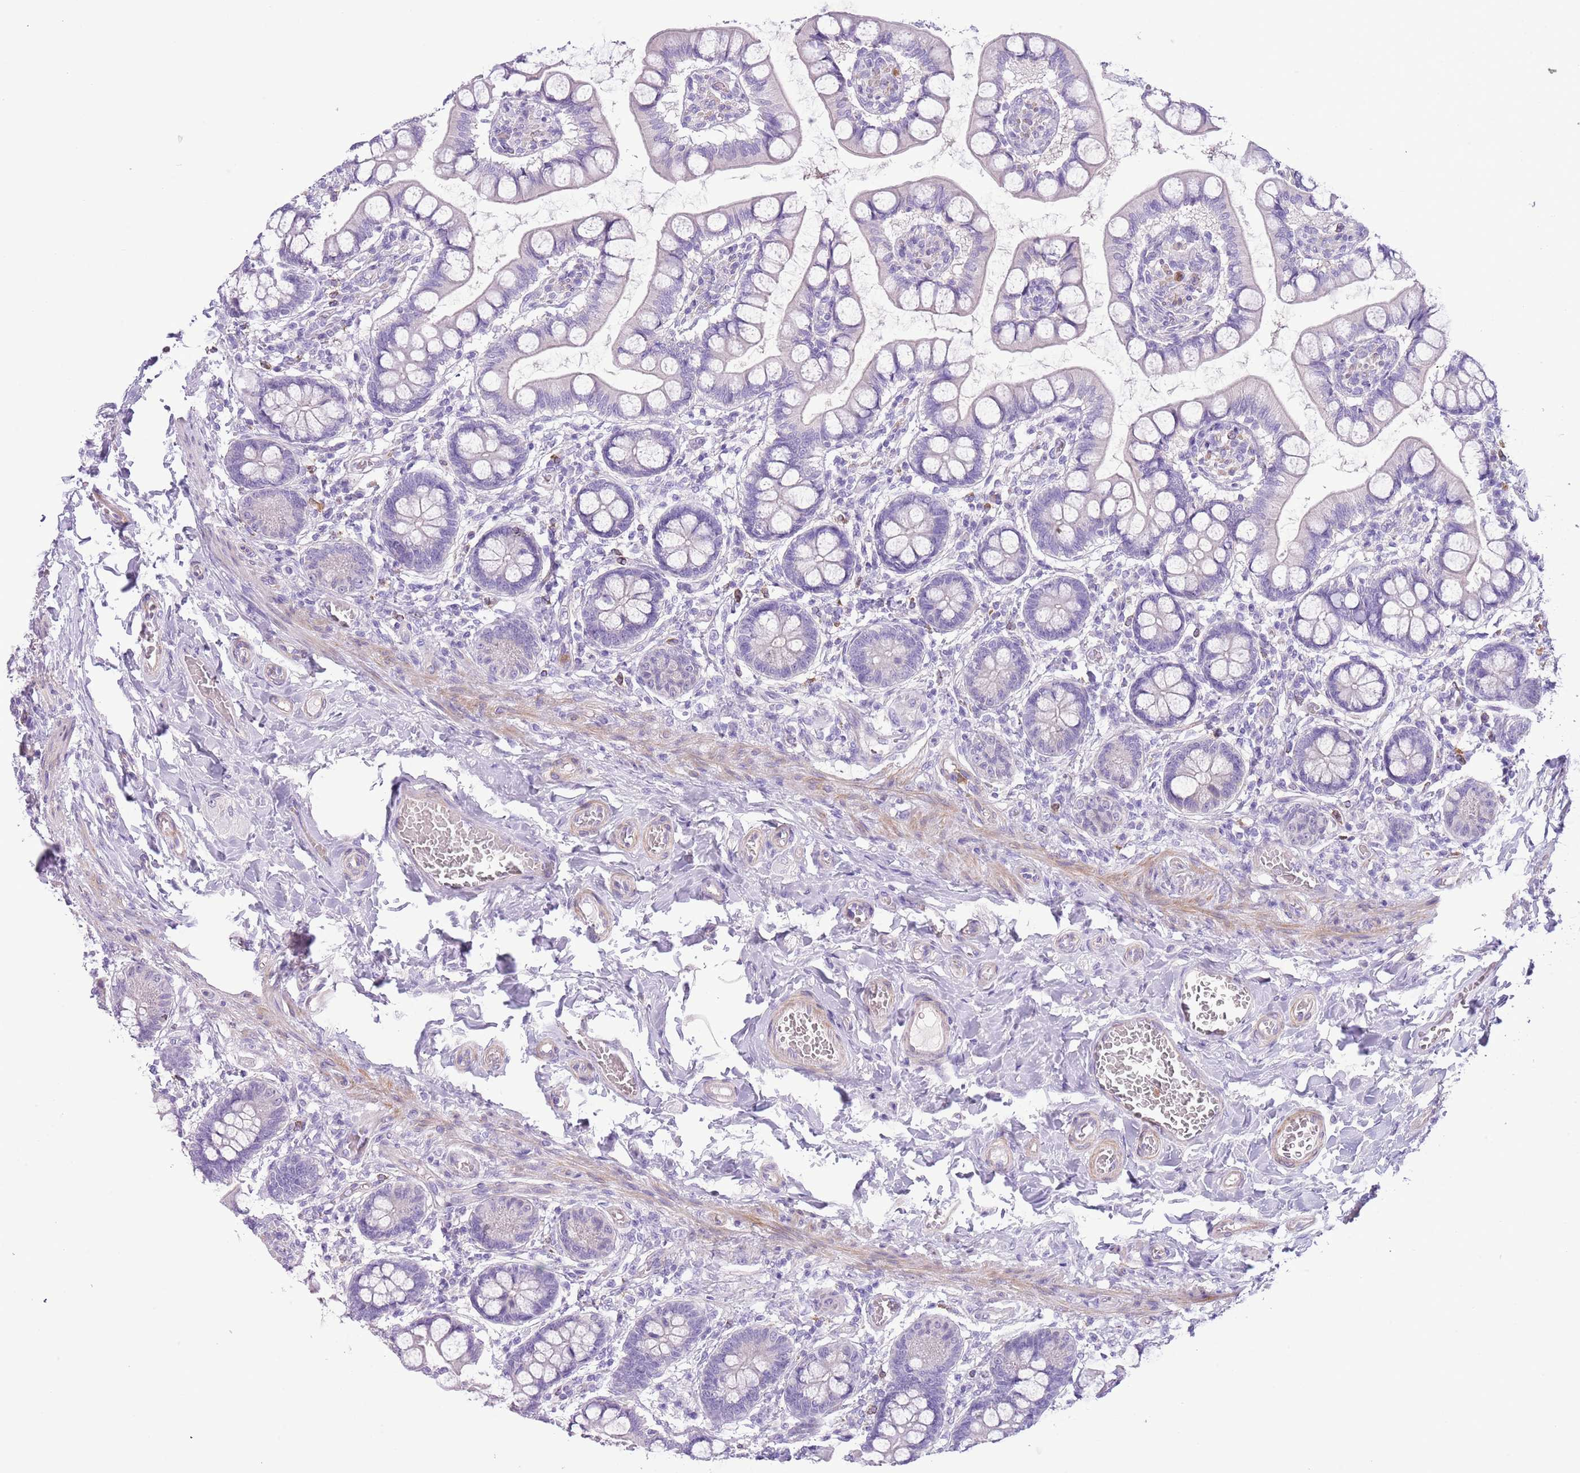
{"staining": {"intensity": "negative", "quantity": "none", "location": "none"}, "tissue": "small intestine", "cell_type": "Glandular cells", "image_type": "normal", "snomed": [{"axis": "morphology", "description": "Normal tissue, NOS"}, {"axis": "topography", "description": "Small intestine"}], "caption": "IHC of normal human small intestine exhibits no staining in glandular cells. (DAB immunohistochemistry (IHC) with hematoxylin counter stain).", "gene": "OR6M1", "patient": {"sex": "male", "age": 52}}